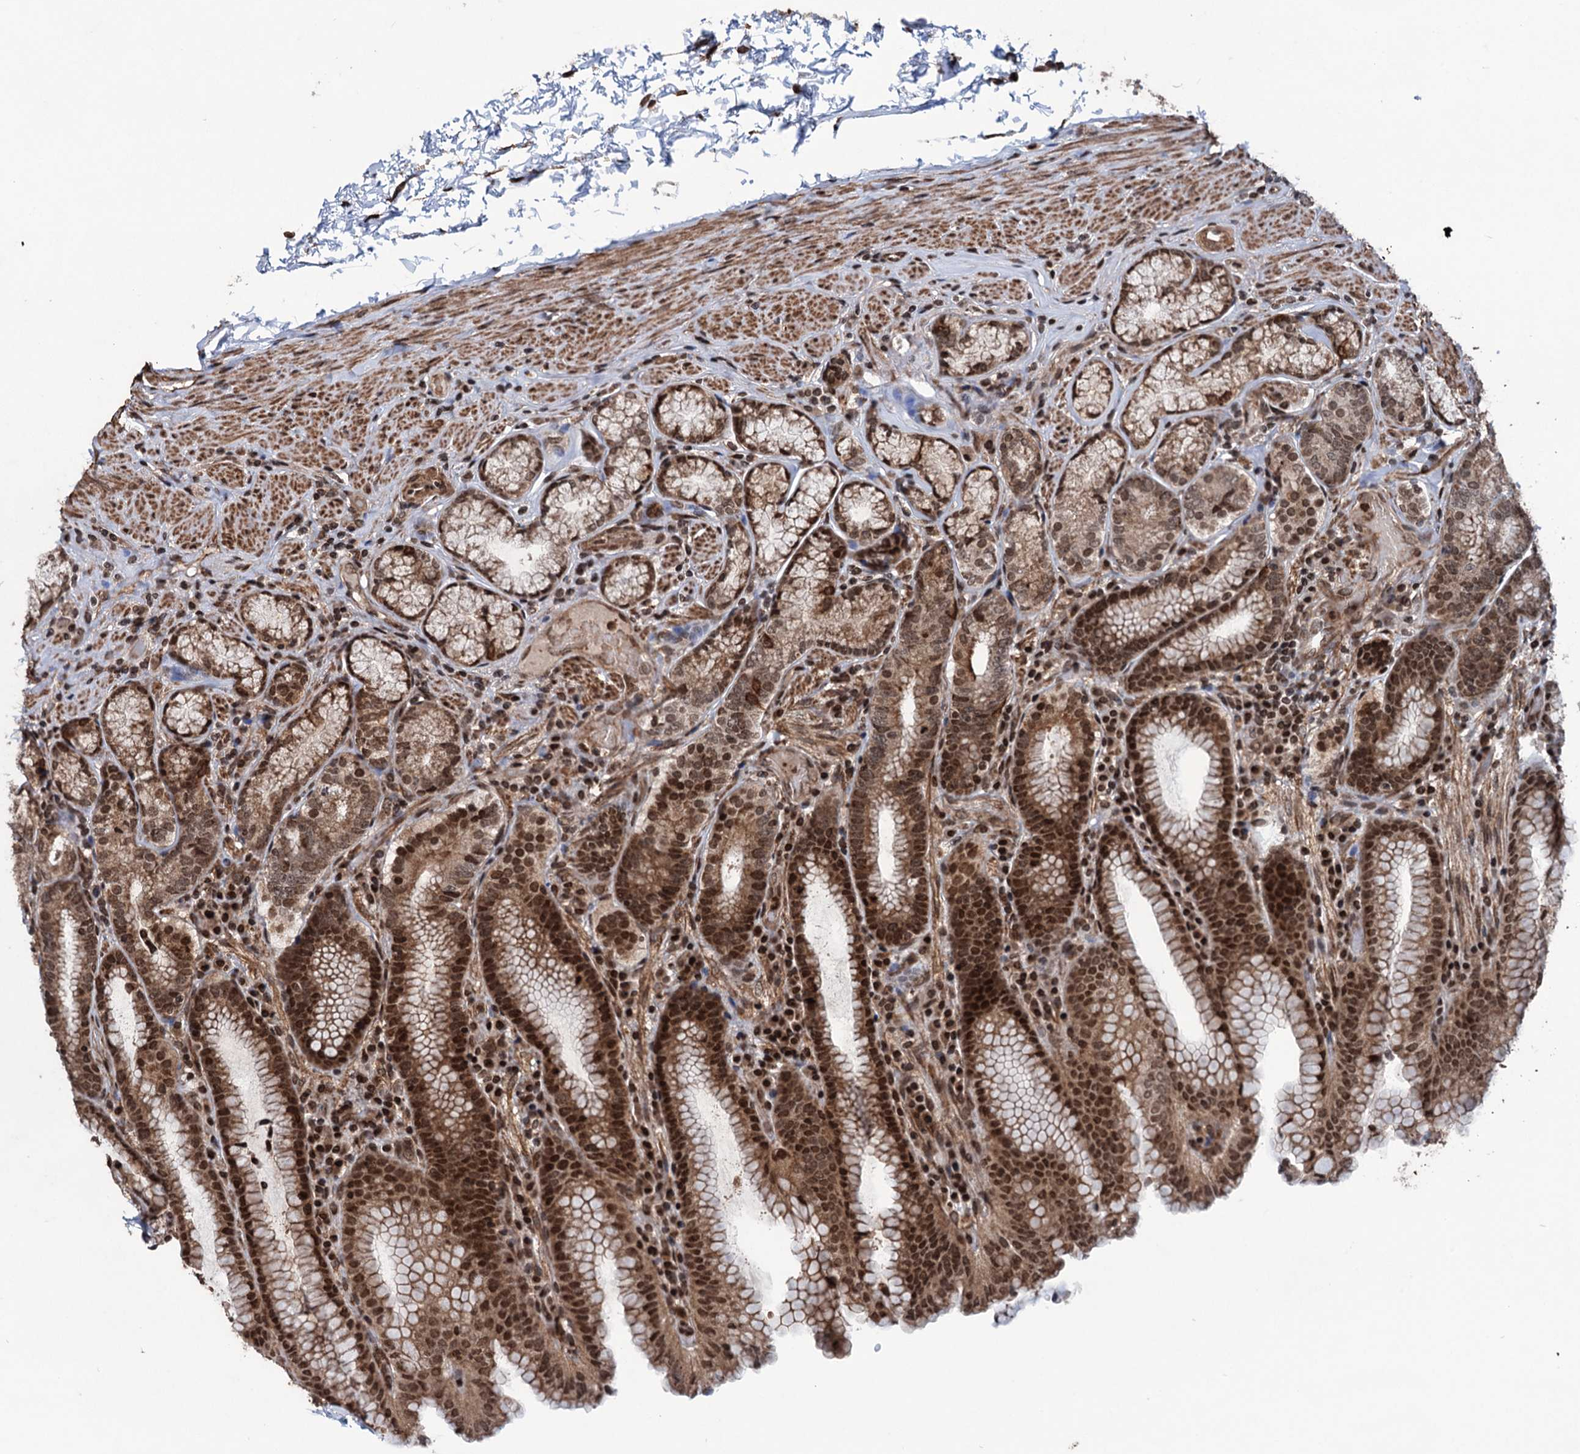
{"staining": {"intensity": "strong", "quantity": ">75%", "location": "cytoplasmic/membranous,nuclear"}, "tissue": "stomach", "cell_type": "Glandular cells", "image_type": "normal", "snomed": [{"axis": "morphology", "description": "Normal tissue, NOS"}, {"axis": "topography", "description": "Stomach, upper"}, {"axis": "topography", "description": "Stomach, lower"}], "caption": "Immunohistochemistry (IHC) staining of normal stomach, which demonstrates high levels of strong cytoplasmic/membranous,nuclear staining in about >75% of glandular cells indicating strong cytoplasmic/membranous,nuclear protein staining. The staining was performed using DAB (3,3'-diaminobenzidine) (brown) for protein detection and nuclei were counterstained in hematoxylin (blue).", "gene": "EYA4", "patient": {"sex": "female", "age": 76}}